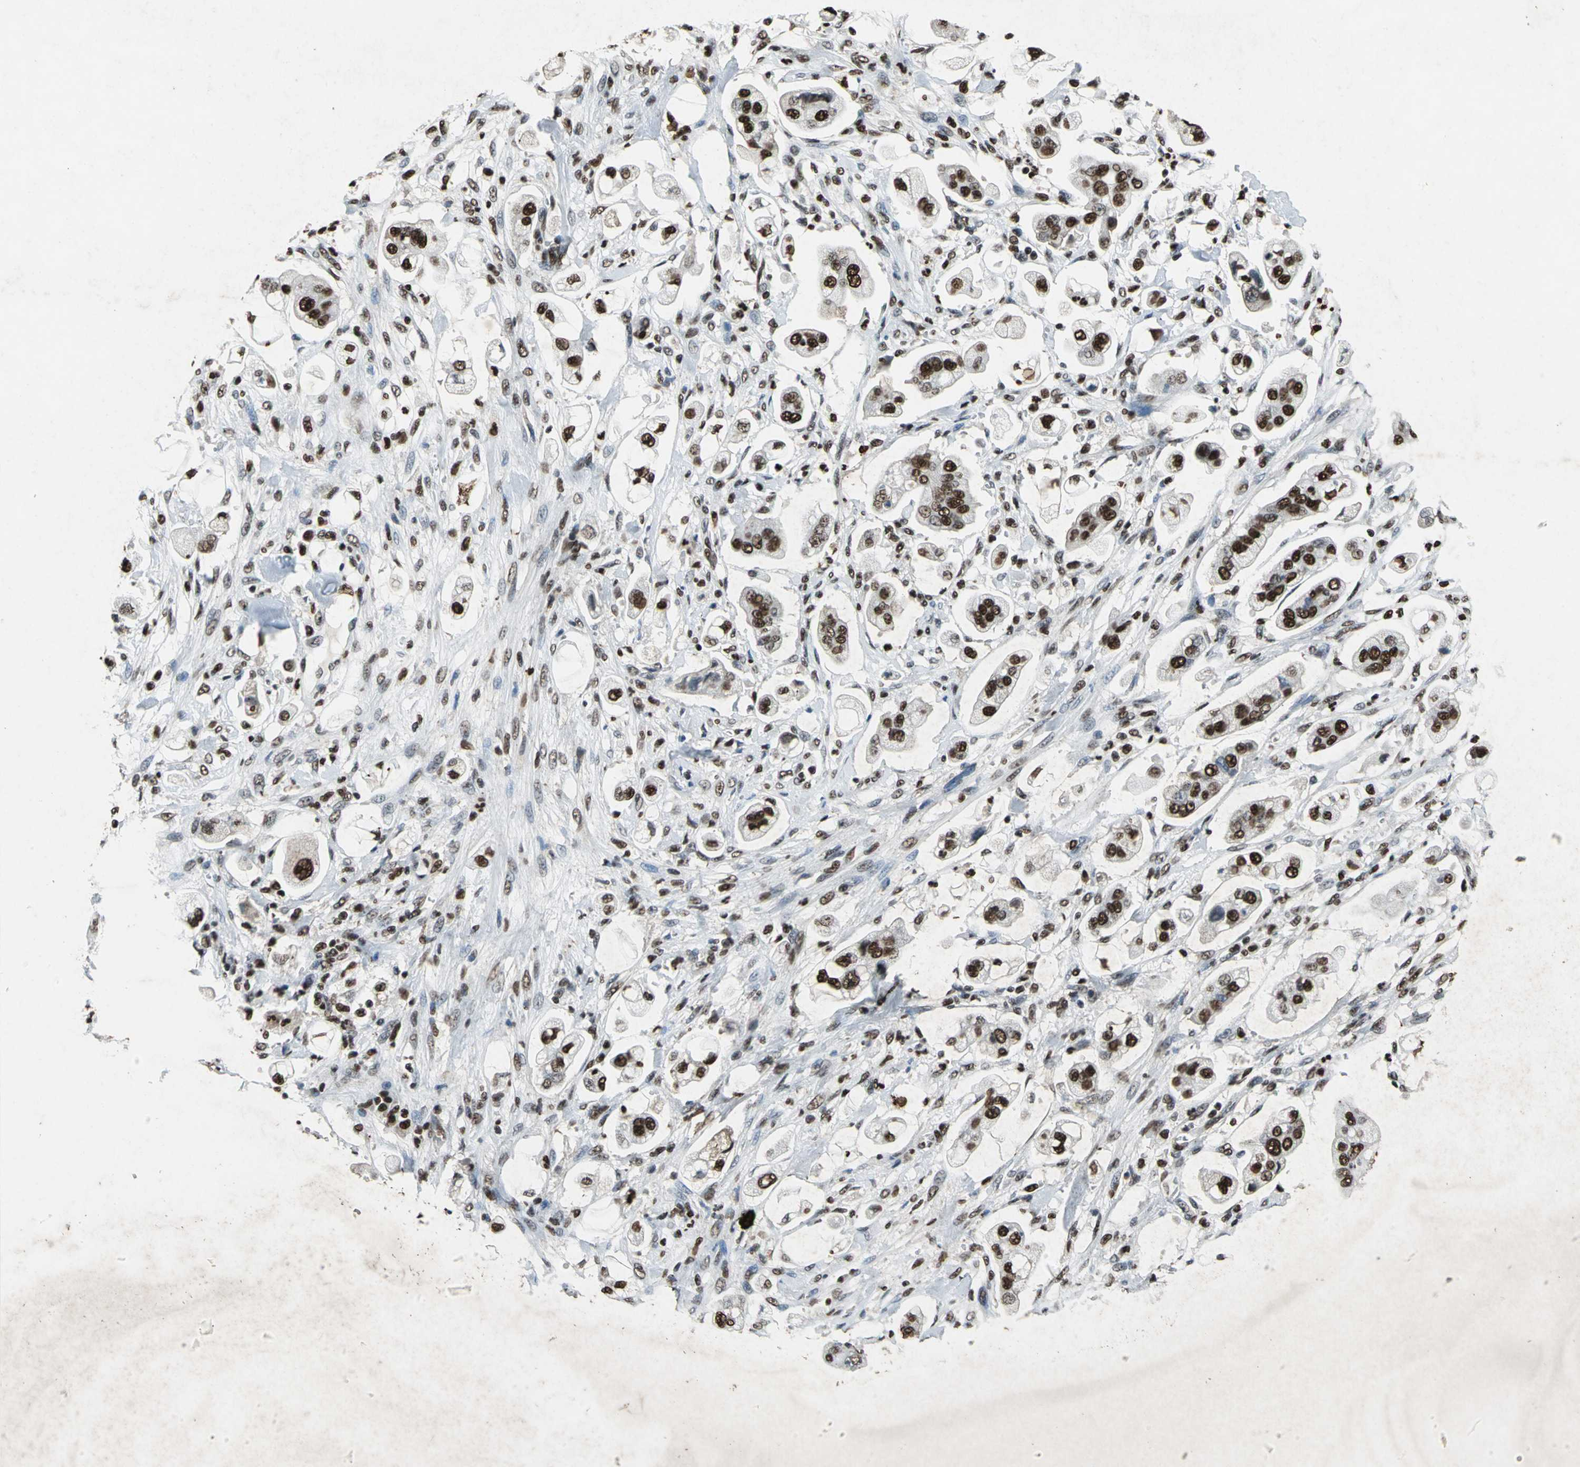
{"staining": {"intensity": "strong", "quantity": ">75%", "location": "nuclear"}, "tissue": "stomach cancer", "cell_type": "Tumor cells", "image_type": "cancer", "snomed": [{"axis": "morphology", "description": "Adenocarcinoma, NOS"}, {"axis": "topography", "description": "Stomach"}], "caption": "Immunohistochemistry (IHC) (DAB (3,3'-diaminobenzidine)) staining of stomach adenocarcinoma demonstrates strong nuclear protein positivity in about >75% of tumor cells.", "gene": "ANP32A", "patient": {"sex": "male", "age": 62}}